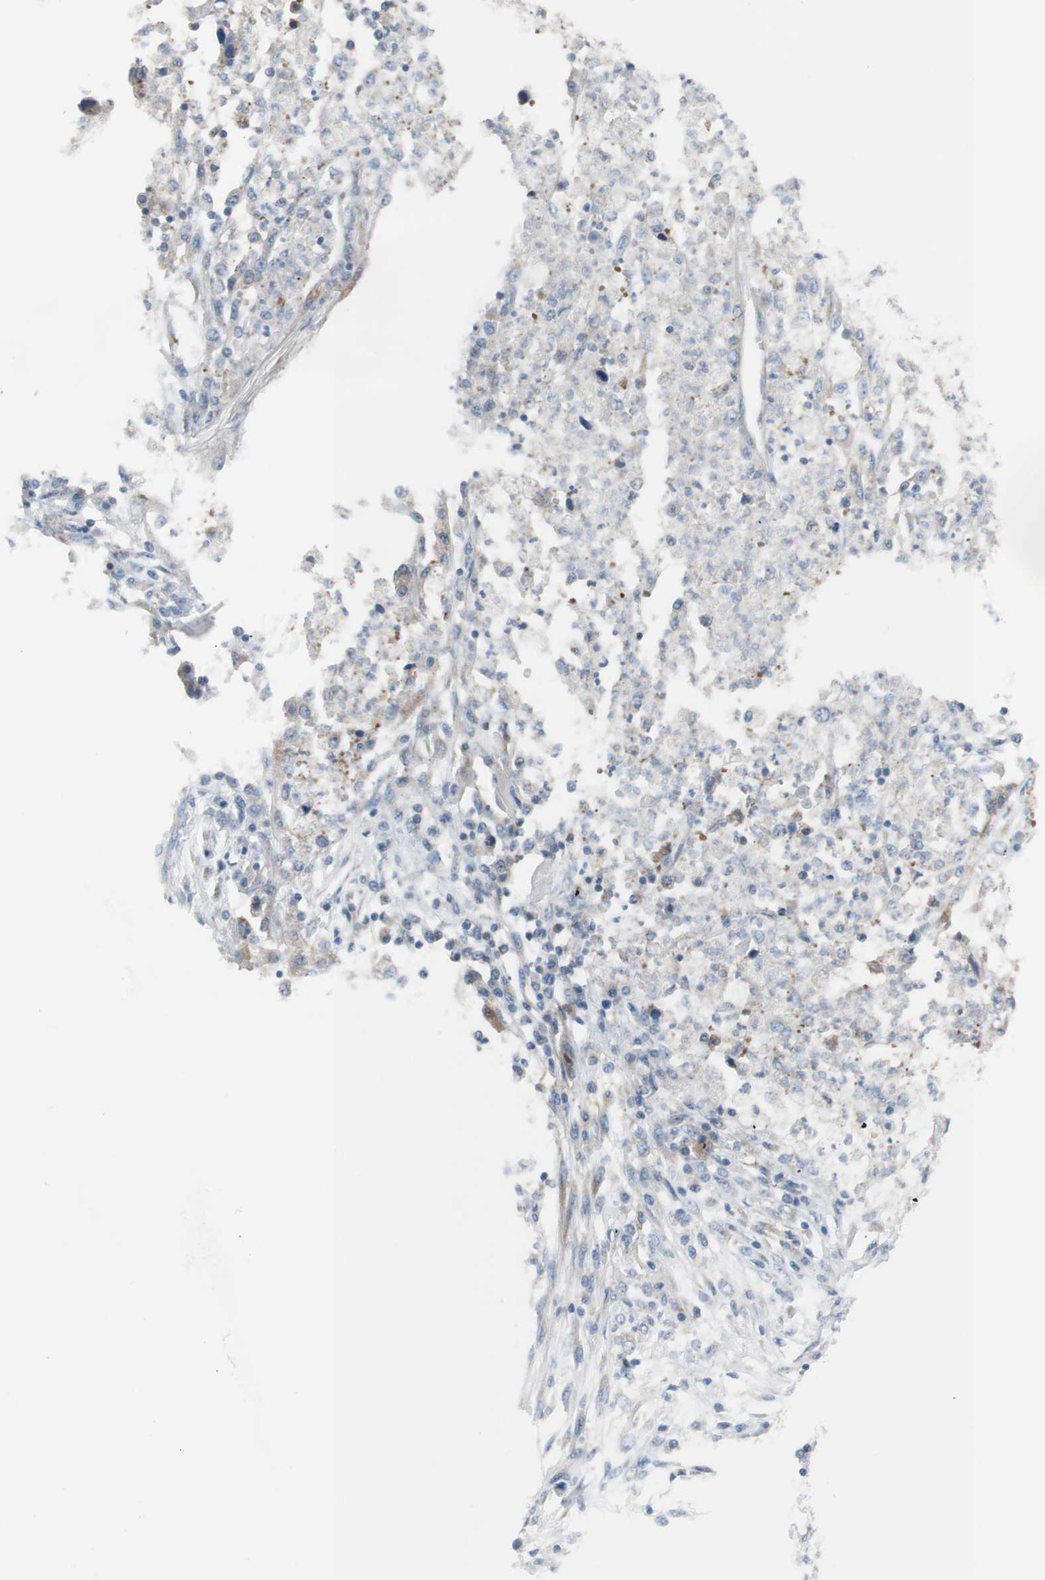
{"staining": {"intensity": "weak", "quantity": "<25%", "location": "cytoplasmic/membranous"}, "tissue": "lung cancer", "cell_type": "Tumor cells", "image_type": "cancer", "snomed": [{"axis": "morphology", "description": "Squamous cell carcinoma, NOS"}, {"axis": "topography", "description": "Lung"}], "caption": "High magnification brightfield microscopy of lung squamous cell carcinoma stained with DAB (brown) and counterstained with hematoxylin (blue): tumor cells show no significant expression.", "gene": "C3orf52", "patient": {"sex": "female", "age": 63}}